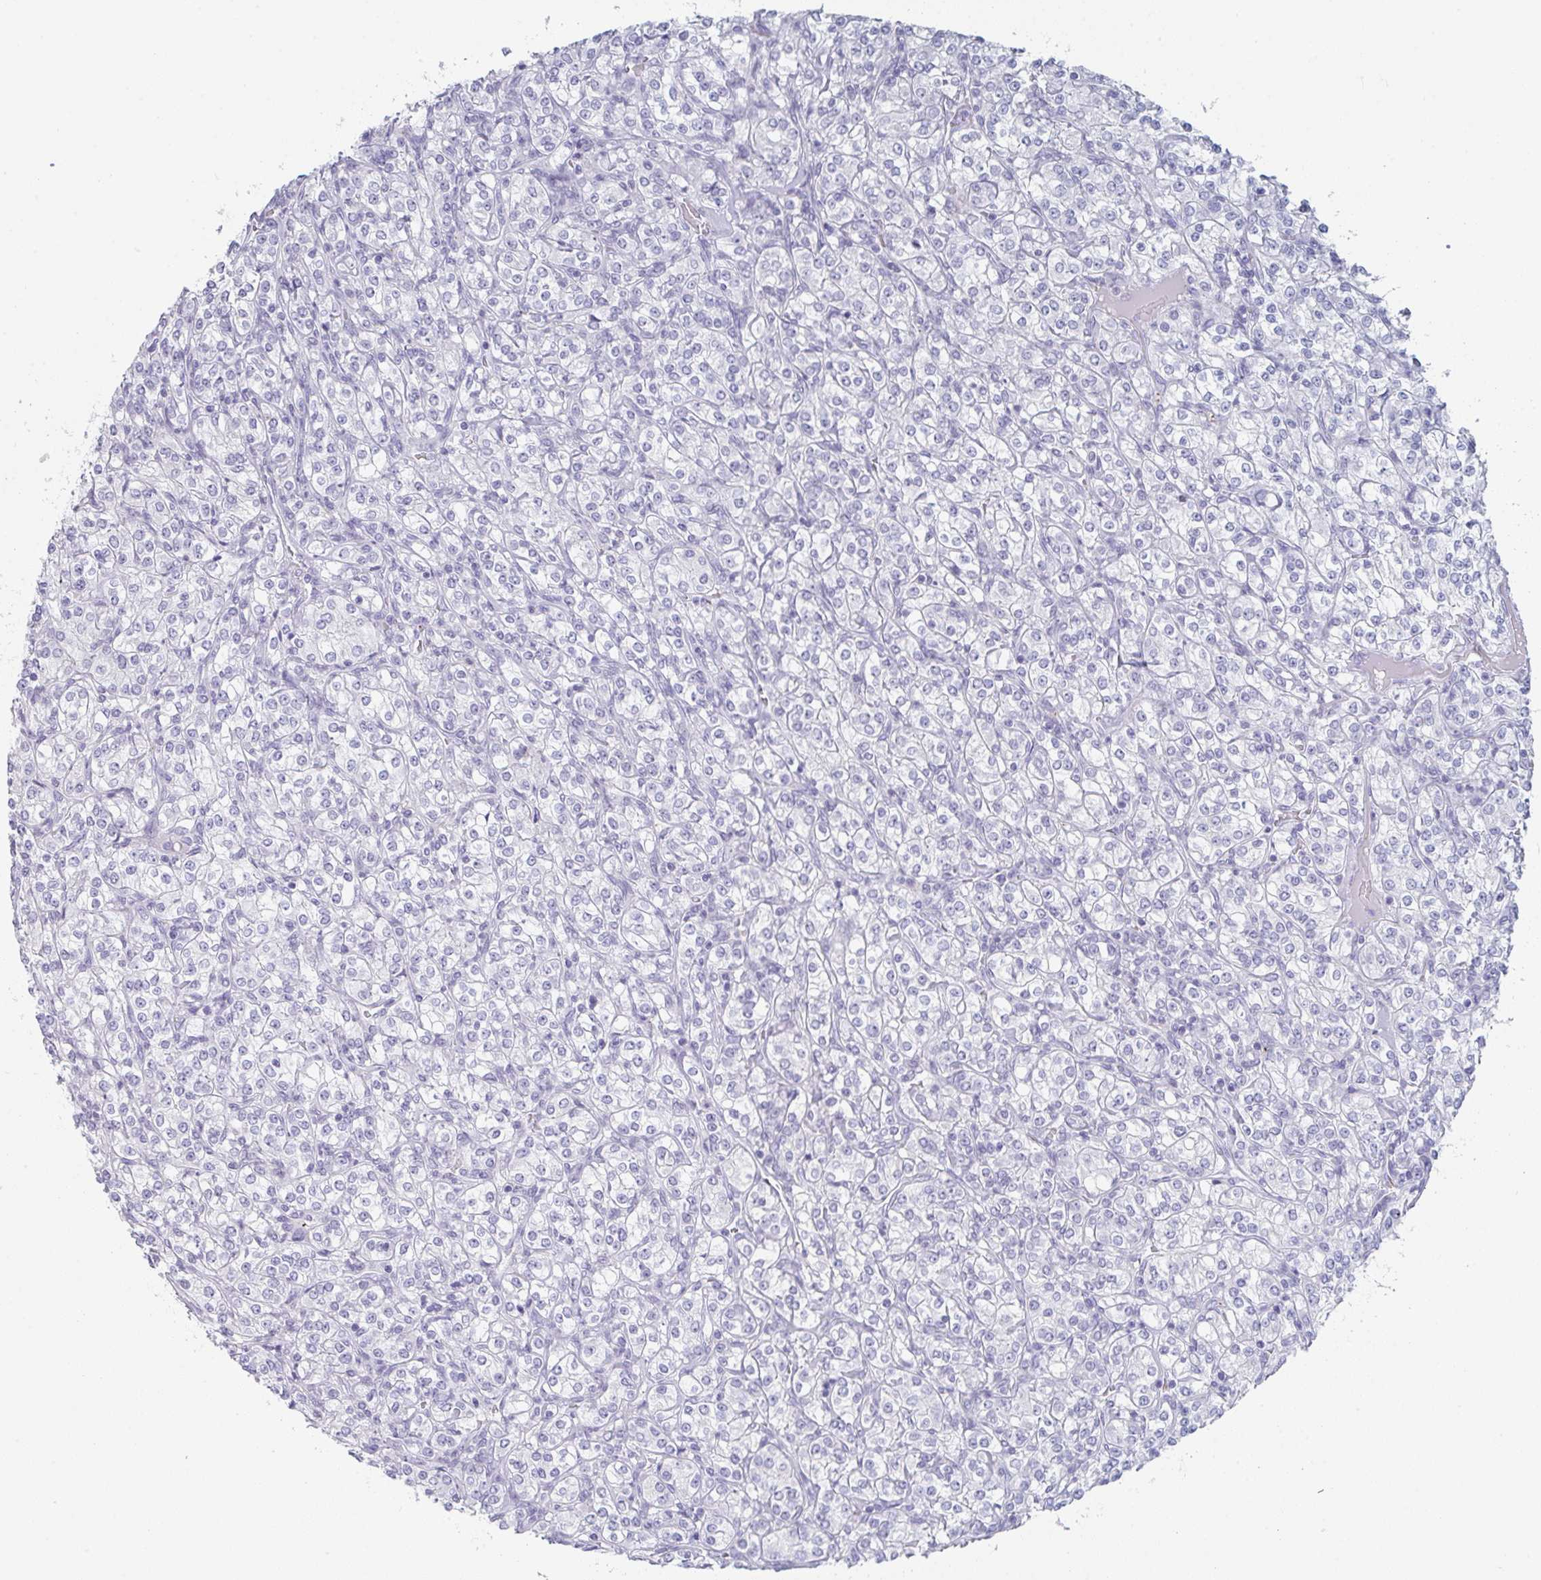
{"staining": {"intensity": "negative", "quantity": "none", "location": "none"}, "tissue": "renal cancer", "cell_type": "Tumor cells", "image_type": "cancer", "snomed": [{"axis": "morphology", "description": "Adenocarcinoma, NOS"}, {"axis": "topography", "description": "Kidney"}], "caption": "This histopathology image is of renal cancer stained with immunohistochemistry (IHC) to label a protein in brown with the nuclei are counter-stained blue. There is no positivity in tumor cells.", "gene": "RUBCN", "patient": {"sex": "male", "age": 77}}